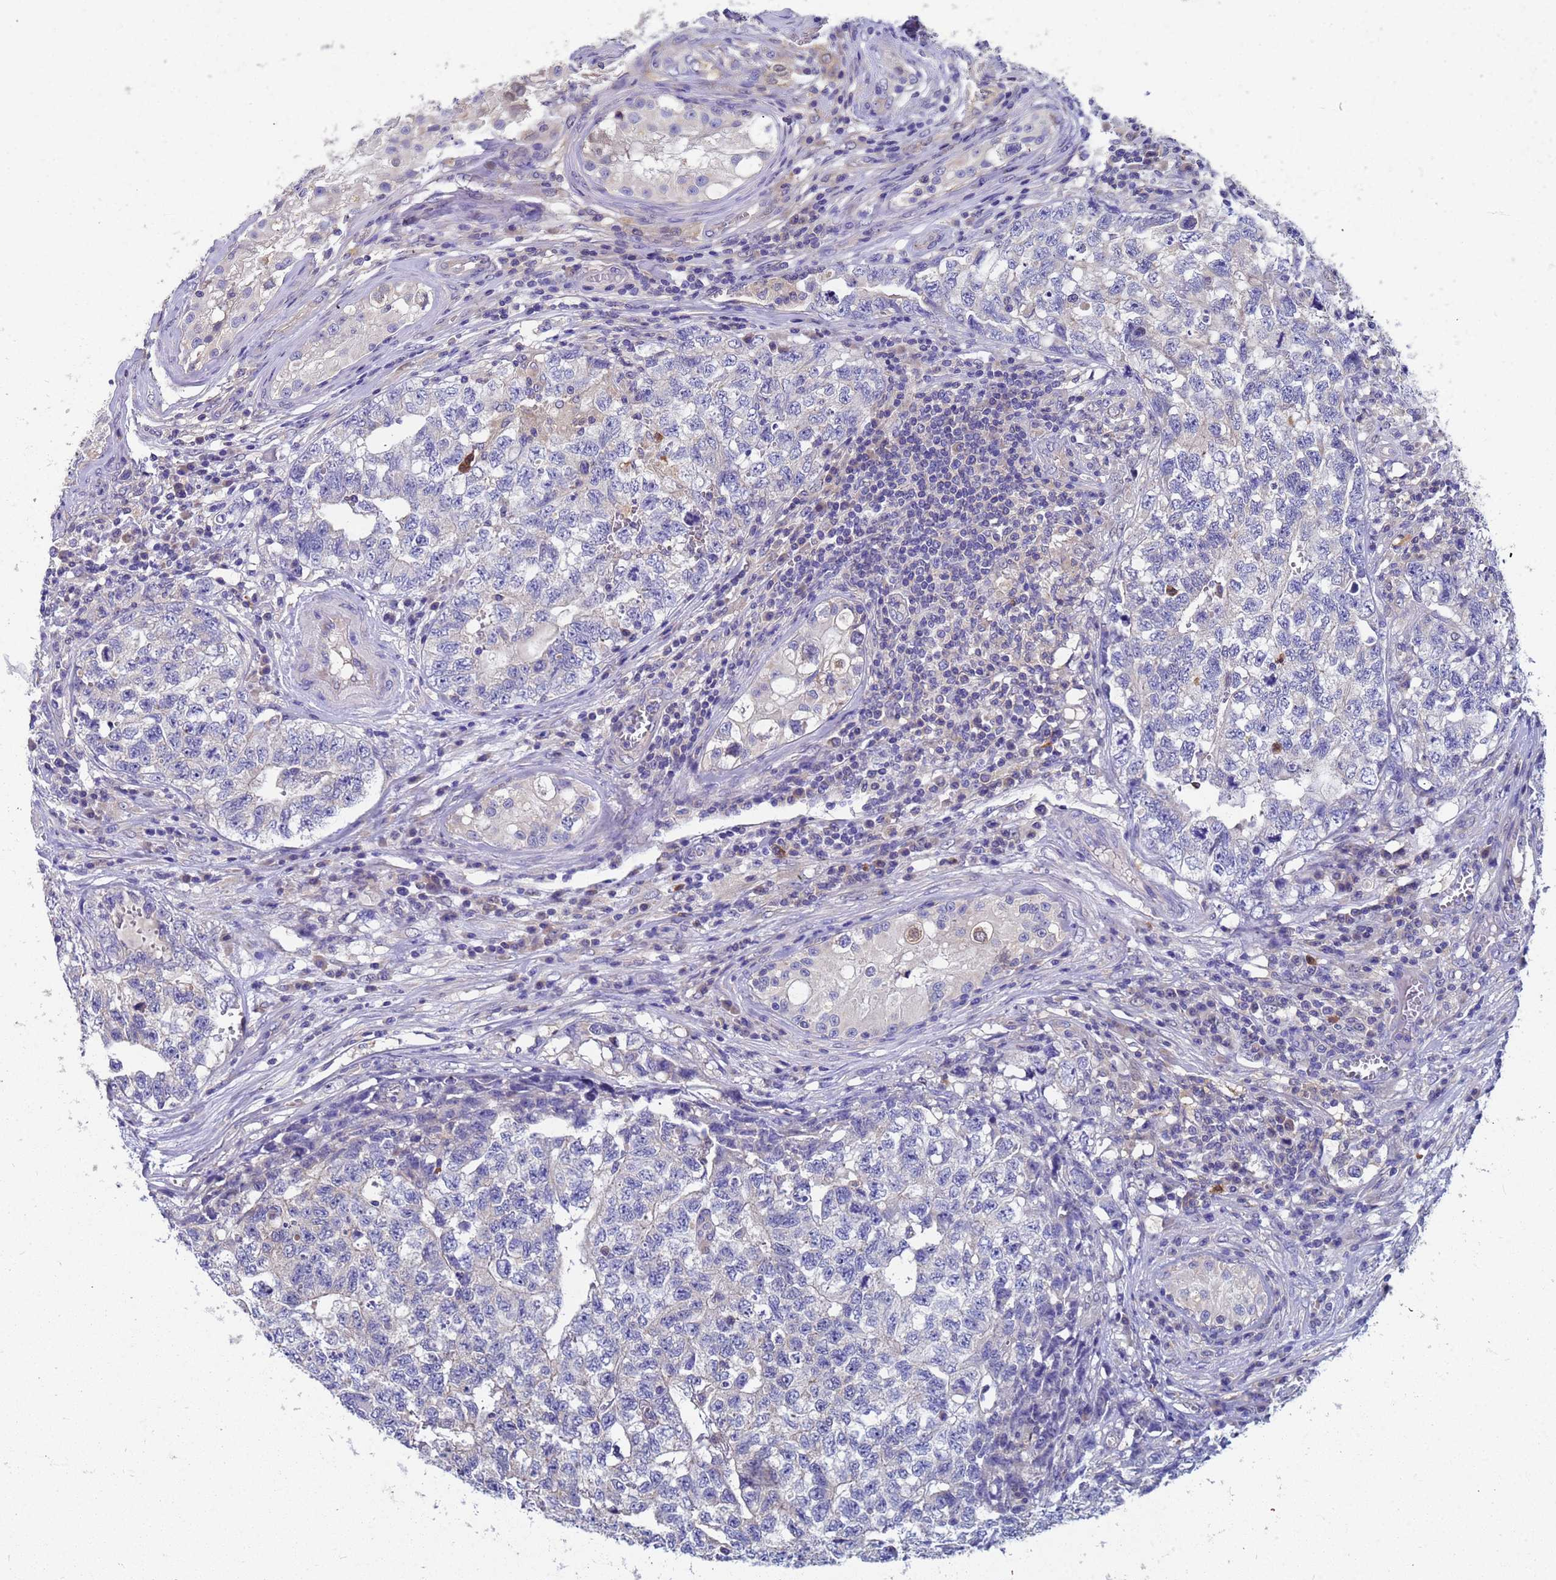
{"staining": {"intensity": "negative", "quantity": "none", "location": "none"}, "tissue": "testis cancer", "cell_type": "Tumor cells", "image_type": "cancer", "snomed": [{"axis": "morphology", "description": "Carcinoma, Embryonal, NOS"}, {"axis": "topography", "description": "Testis"}], "caption": "A histopathology image of human embryonal carcinoma (testis) is negative for staining in tumor cells.", "gene": "TTLL11", "patient": {"sex": "male", "age": 31}}